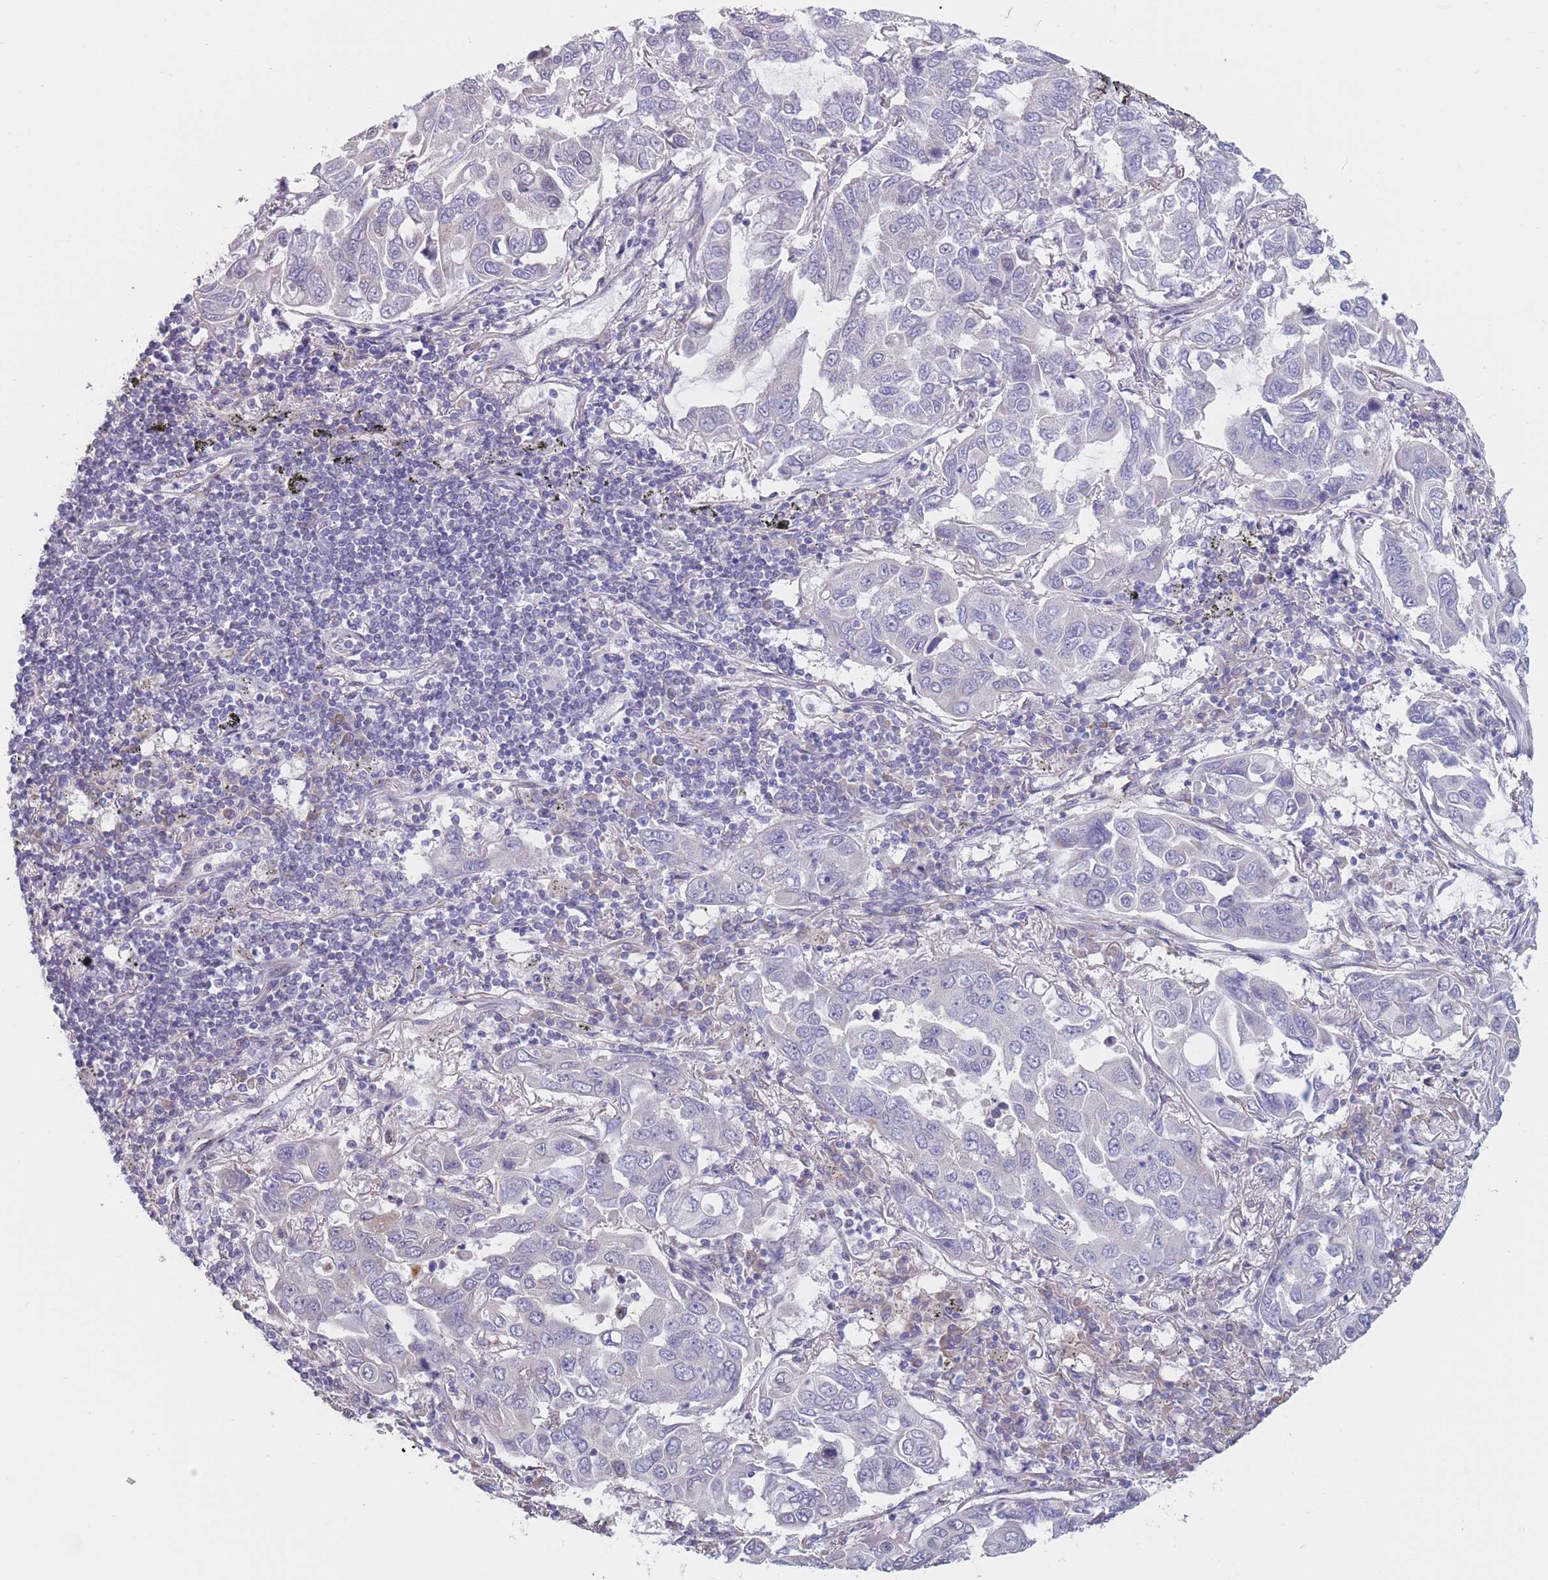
{"staining": {"intensity": "negative", "quantity": "none", "location": "none"}, "tissue": "lung cancer", "cell_type": "Tumor cells", "image_type": "cancer", "snomed": [{"axis": "morphology", "description": "Adenocarcinoma, NOS"}, {"axis": "topography", "description": "Lung"}], "caption": "IHC of human lung cancer demonstrates no positivity in tumor cells.", "gene": "COL27A1", "patient": {"sex": "male", "age": 64}}